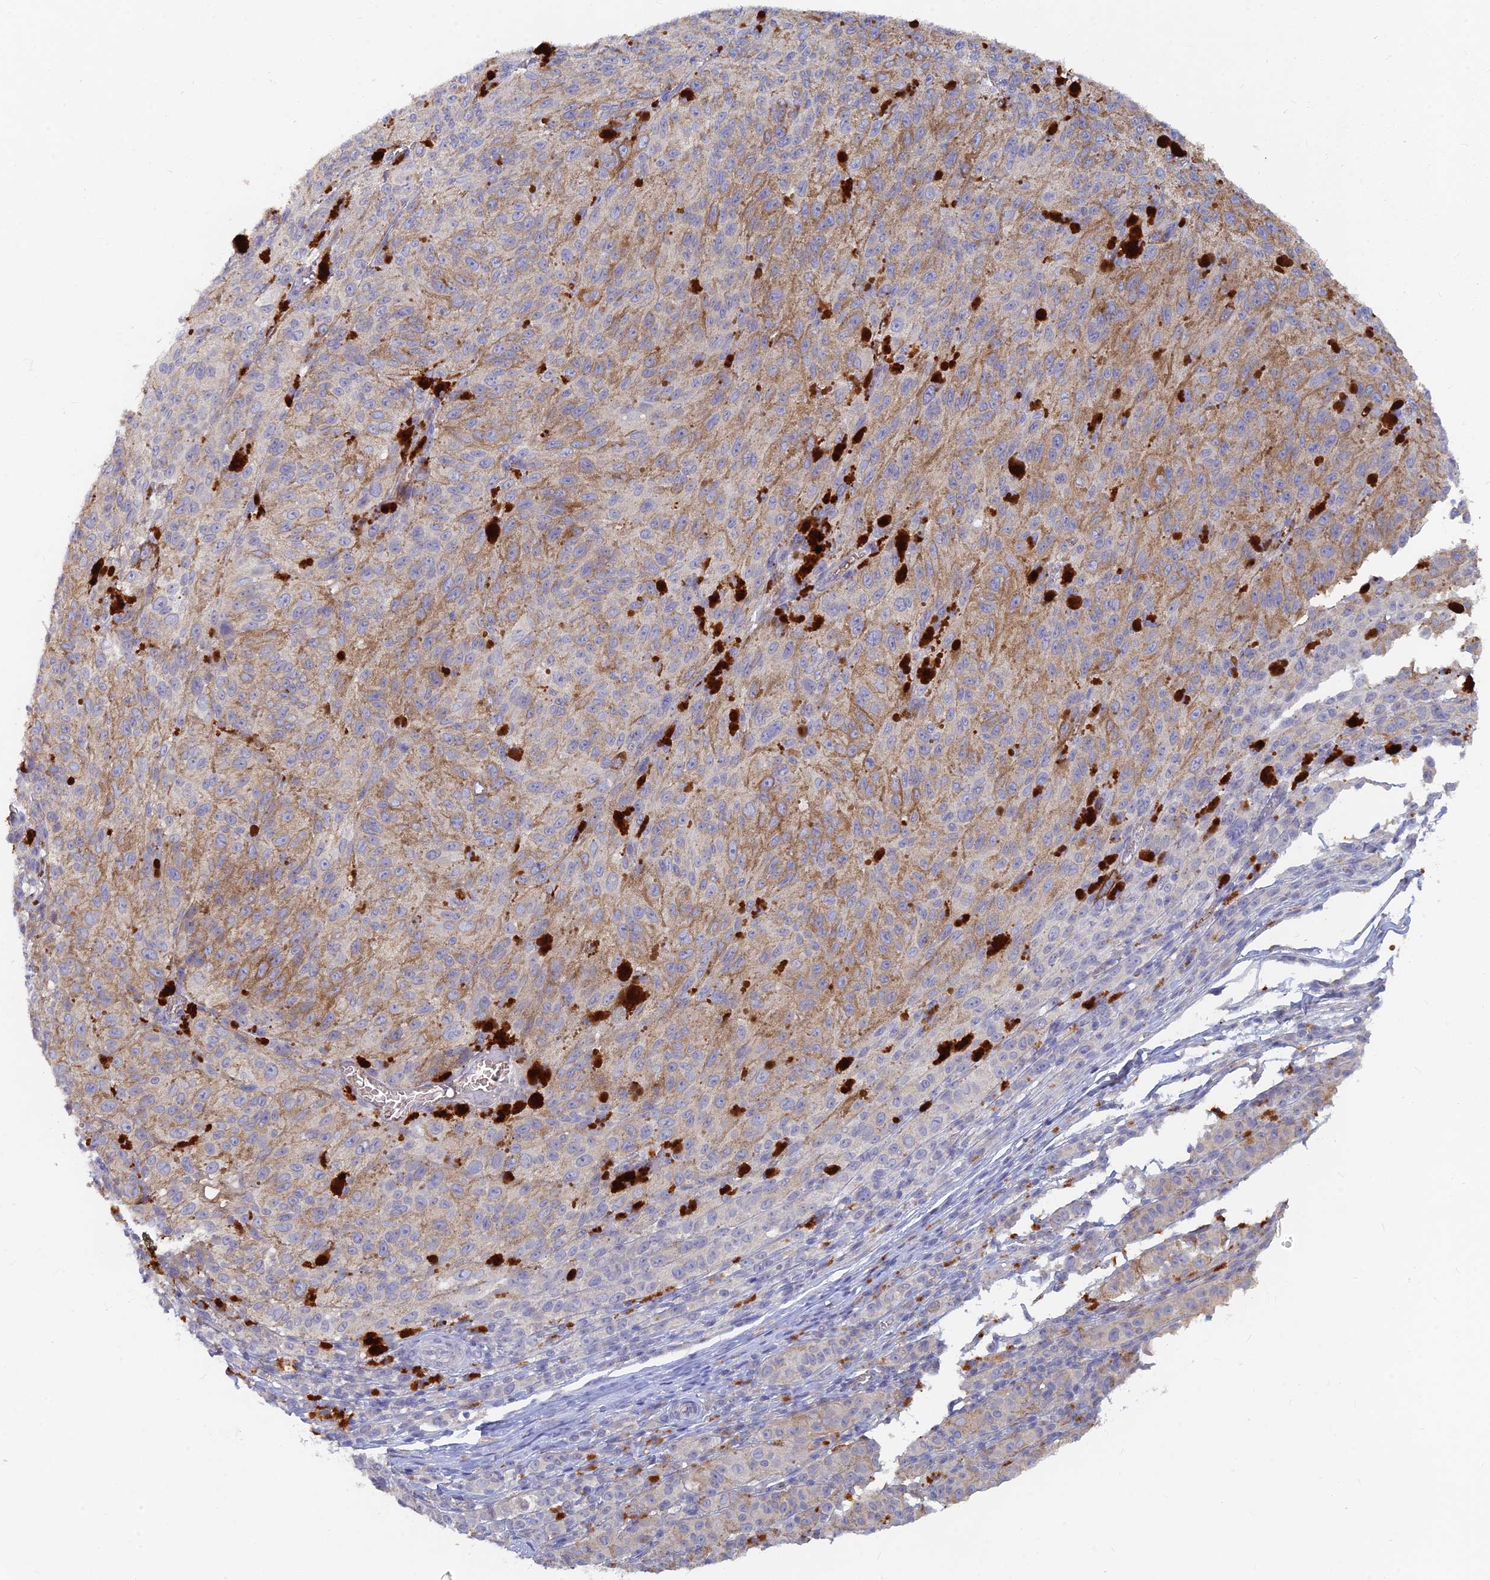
{"staining": {"intensity": "moderate", "quantity": "25%-75%", "location": "cytoplasmic/membranous"}, "tissue": "melanoma", "cell_type": "Tumor cells", "image_type": "cancer", "snomed": [{"axis": "morphology", "description": "Malignant melanoma, NOS"}, {"axis": "topography", "description": "Skin"}], "caption": "Immunohistochemical staining of malignant melanoma reveals moderate cytoplasmic/membranous protein positivity in approximately 25%-75% of tumor cells.", "gene": "ARRDC1", "patient": {"sex": "female", "age": 52}}